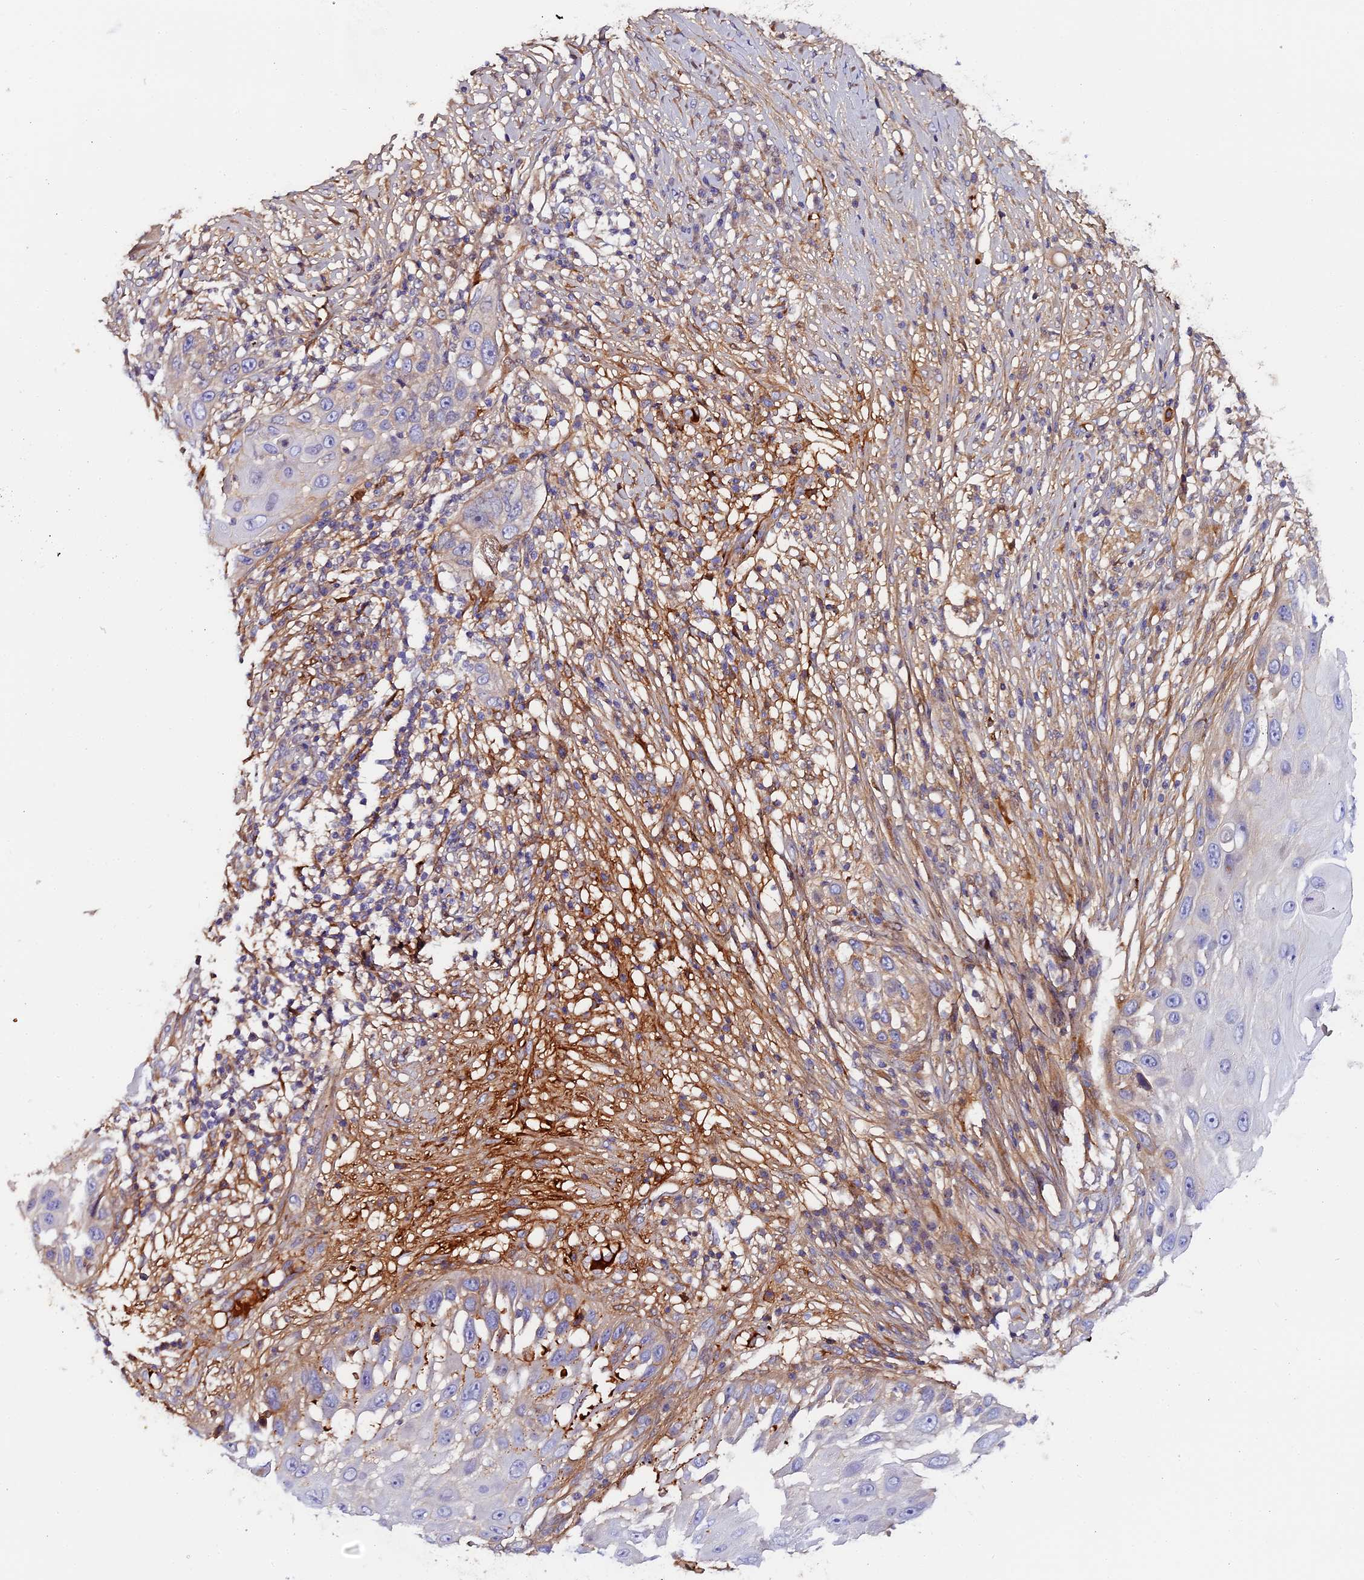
{"staining": {"intensity": "negative", "quantity": "none", "location": "none"}, "tissue": "skin cancer", "cell_type": "Tumor cells", "image_type": "cancer", "snomed": [{"axis": "morphology", "description": "Squamous cell carcinoma, NOS"}, {"axis": "topography", "description": "Skin"}], "caption": "Tumor cells are negative for protein expression in human skin cancer.", "gene": "KATNB1", "patient": {"sex": "female", "age": 44}}